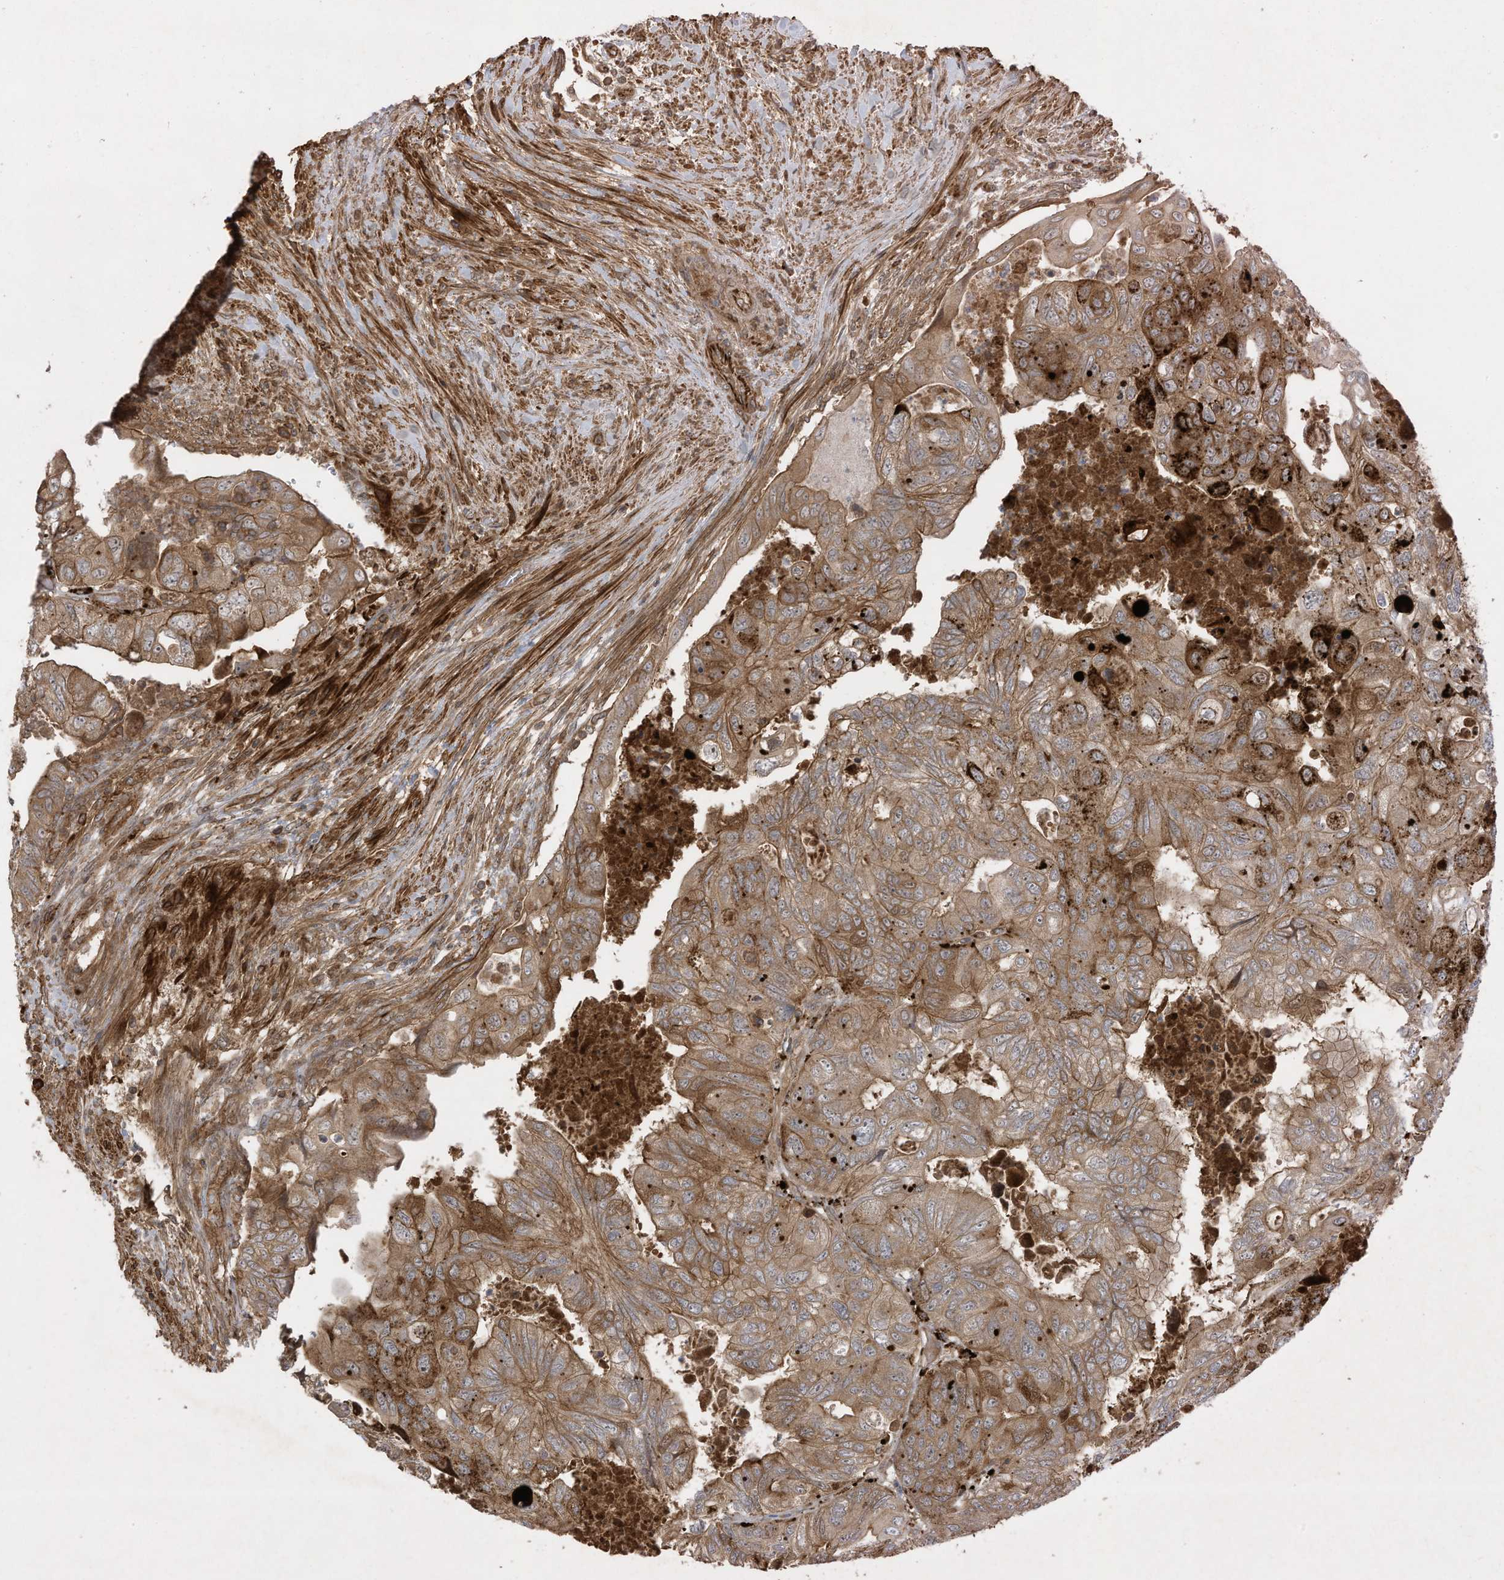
{"staining": {"intensity": "moderate", "quantity": ">75%", "location": "cytoplasmic/membranous"}, "tissue": "colorectal cancer", "cell_type": "Tumor cells", "image_type": "cancer", "snomed": [{"axis": "morphology", "description": "Adenocarcinoma, NOS"}, {"axis": "topography", "description": "Rectum"}], "caption": "Colorectal cancer stained with immunohistochemistry (IHC) reveals moderate cytoplasmic/membranous staining in approximately >75% of tumor cells.", "gene": "DDIT4", "patient": {"sex": "male", "age": 63}}